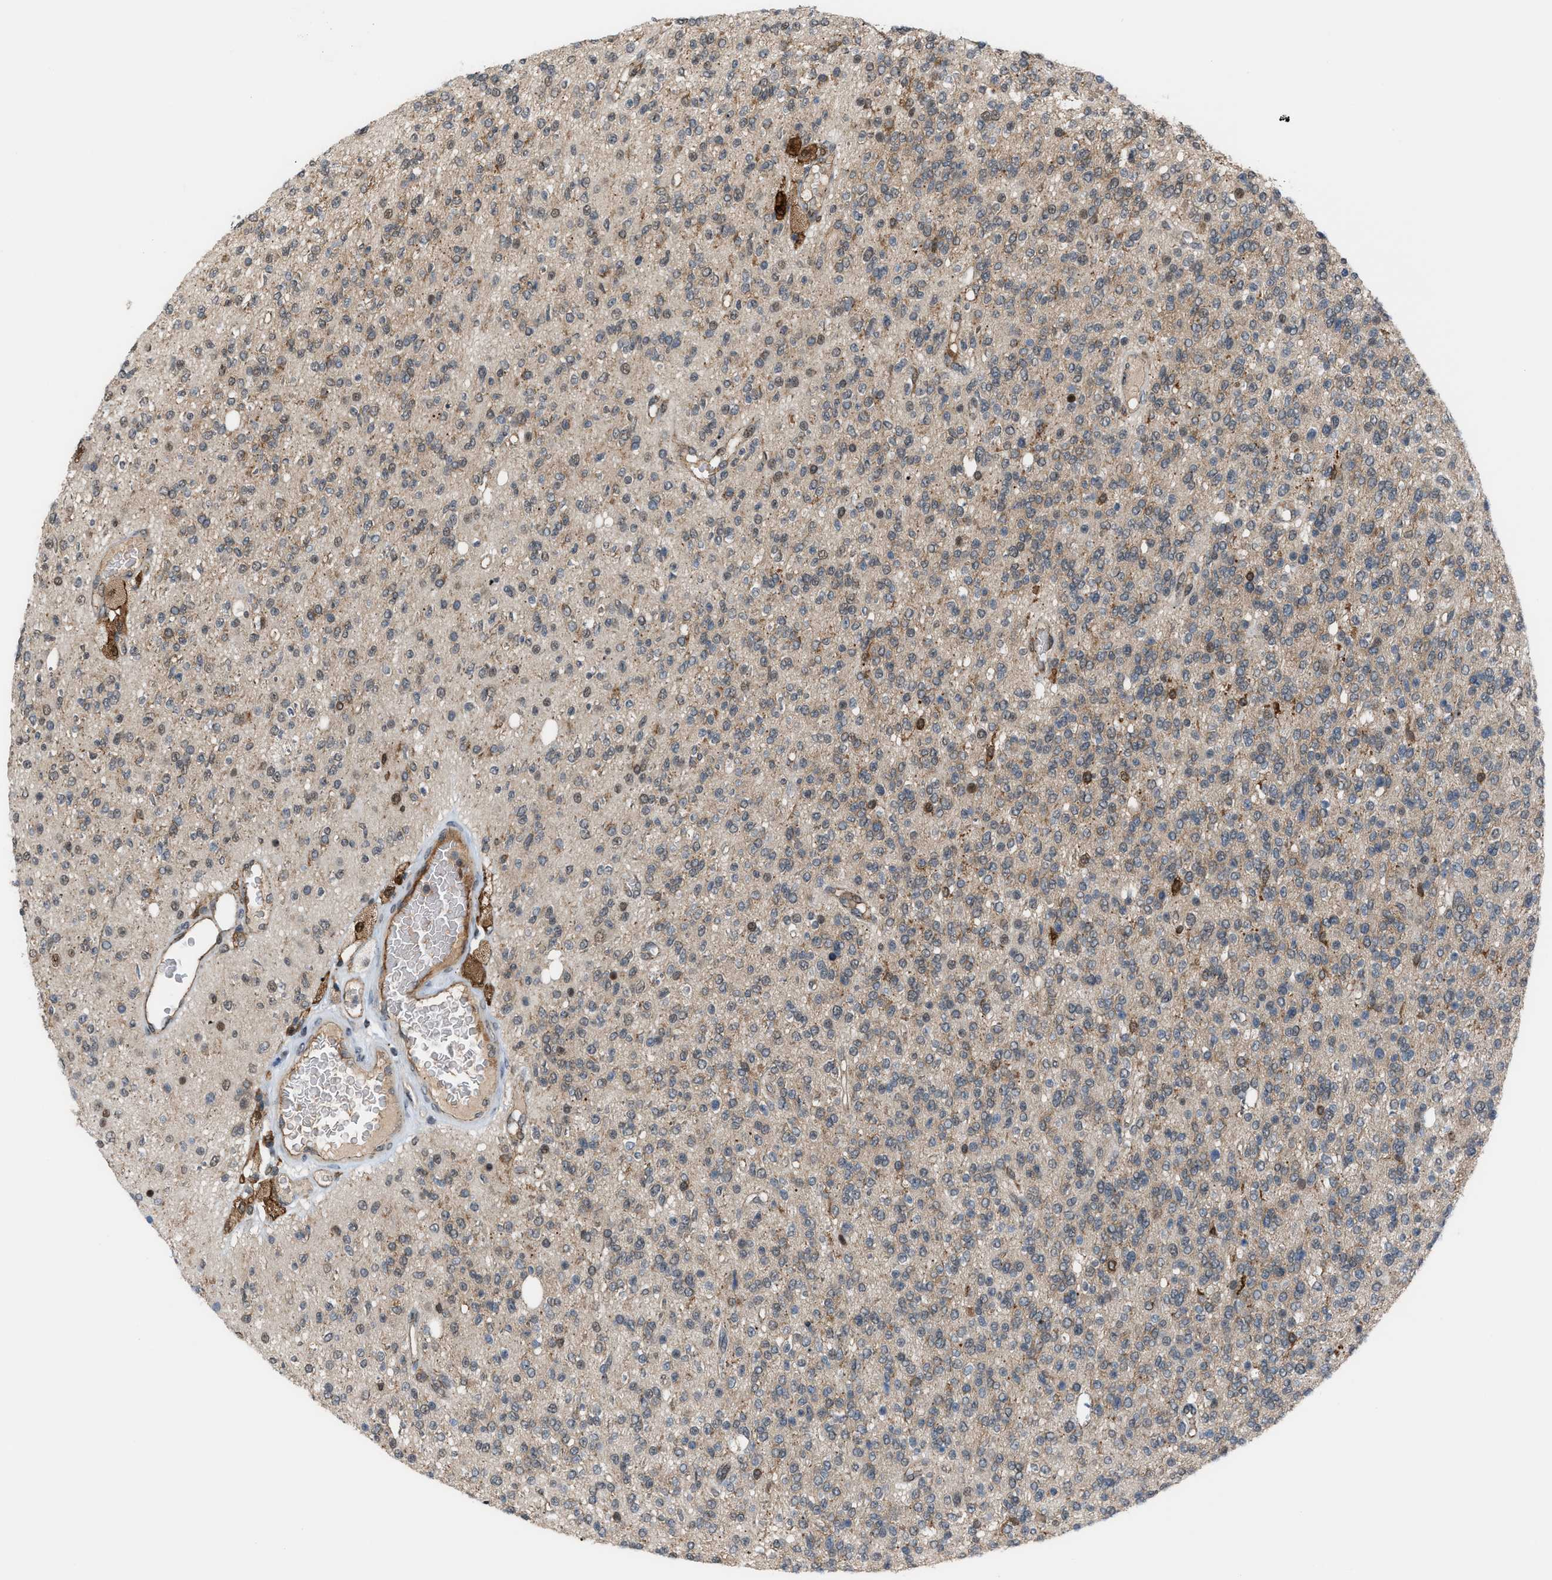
{"staining": {"intensity": "weak", "quantity": "<25%", "location": "cytoplasmic/membranous"}, "tissue": "glioma", "cell_type": "Tumor cells", "image_type": "cancer", "snomed": [{"axis": "morphology", "description": "Glioma, malignant, High grade"}, {"axis": "topography", "description": "Brain"}], "caption": "Human glioma stained for a protein using IHC displays no positivity in tumor cells.", "gene": "RFFL", "patient": {"sex": "male", "age": 34}}